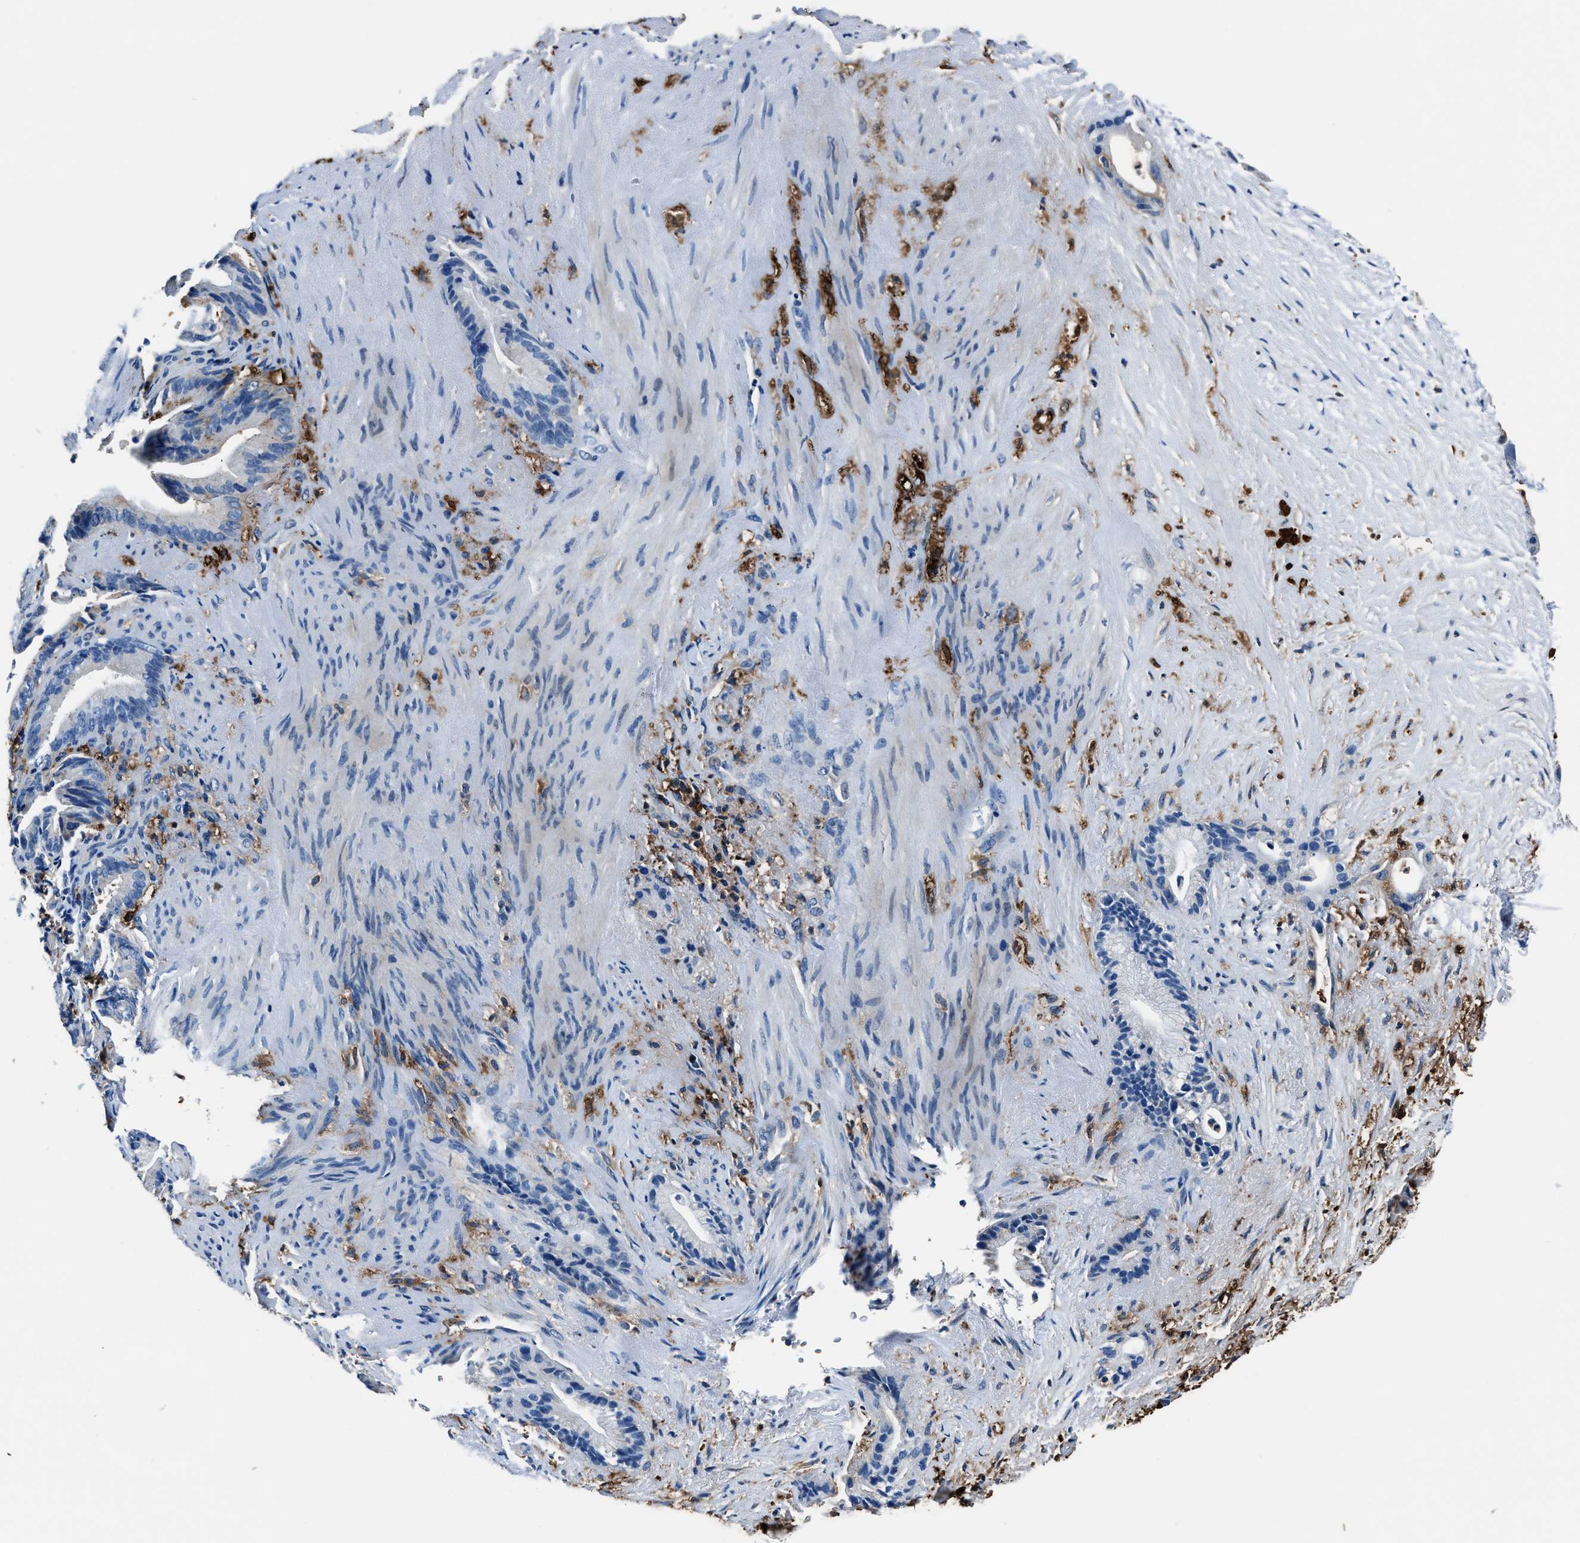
{"staining": {"intensity": "negative", "quantity": "none", "location": "none"}, "tissue": "liver cancer", "cell_type": "Tumor cells", "image_type": "cancer", "snomed": [{"axis": "morphology", "description": "Cholangiocarcinoma"}, {"axis": "topography", "description": "Liver"}], "caption": "DAB immunohistochemical staining of liver cancer (cholangiocarcinoma) reveals no significant positivity in tumor cells. (DAB (3,3'-diaminobenzidine) immunohistochemistry visualized using brightfield microscopy, high magnification).", "gene": "FTL", "patient": {"sex": "female", "age": 55}}